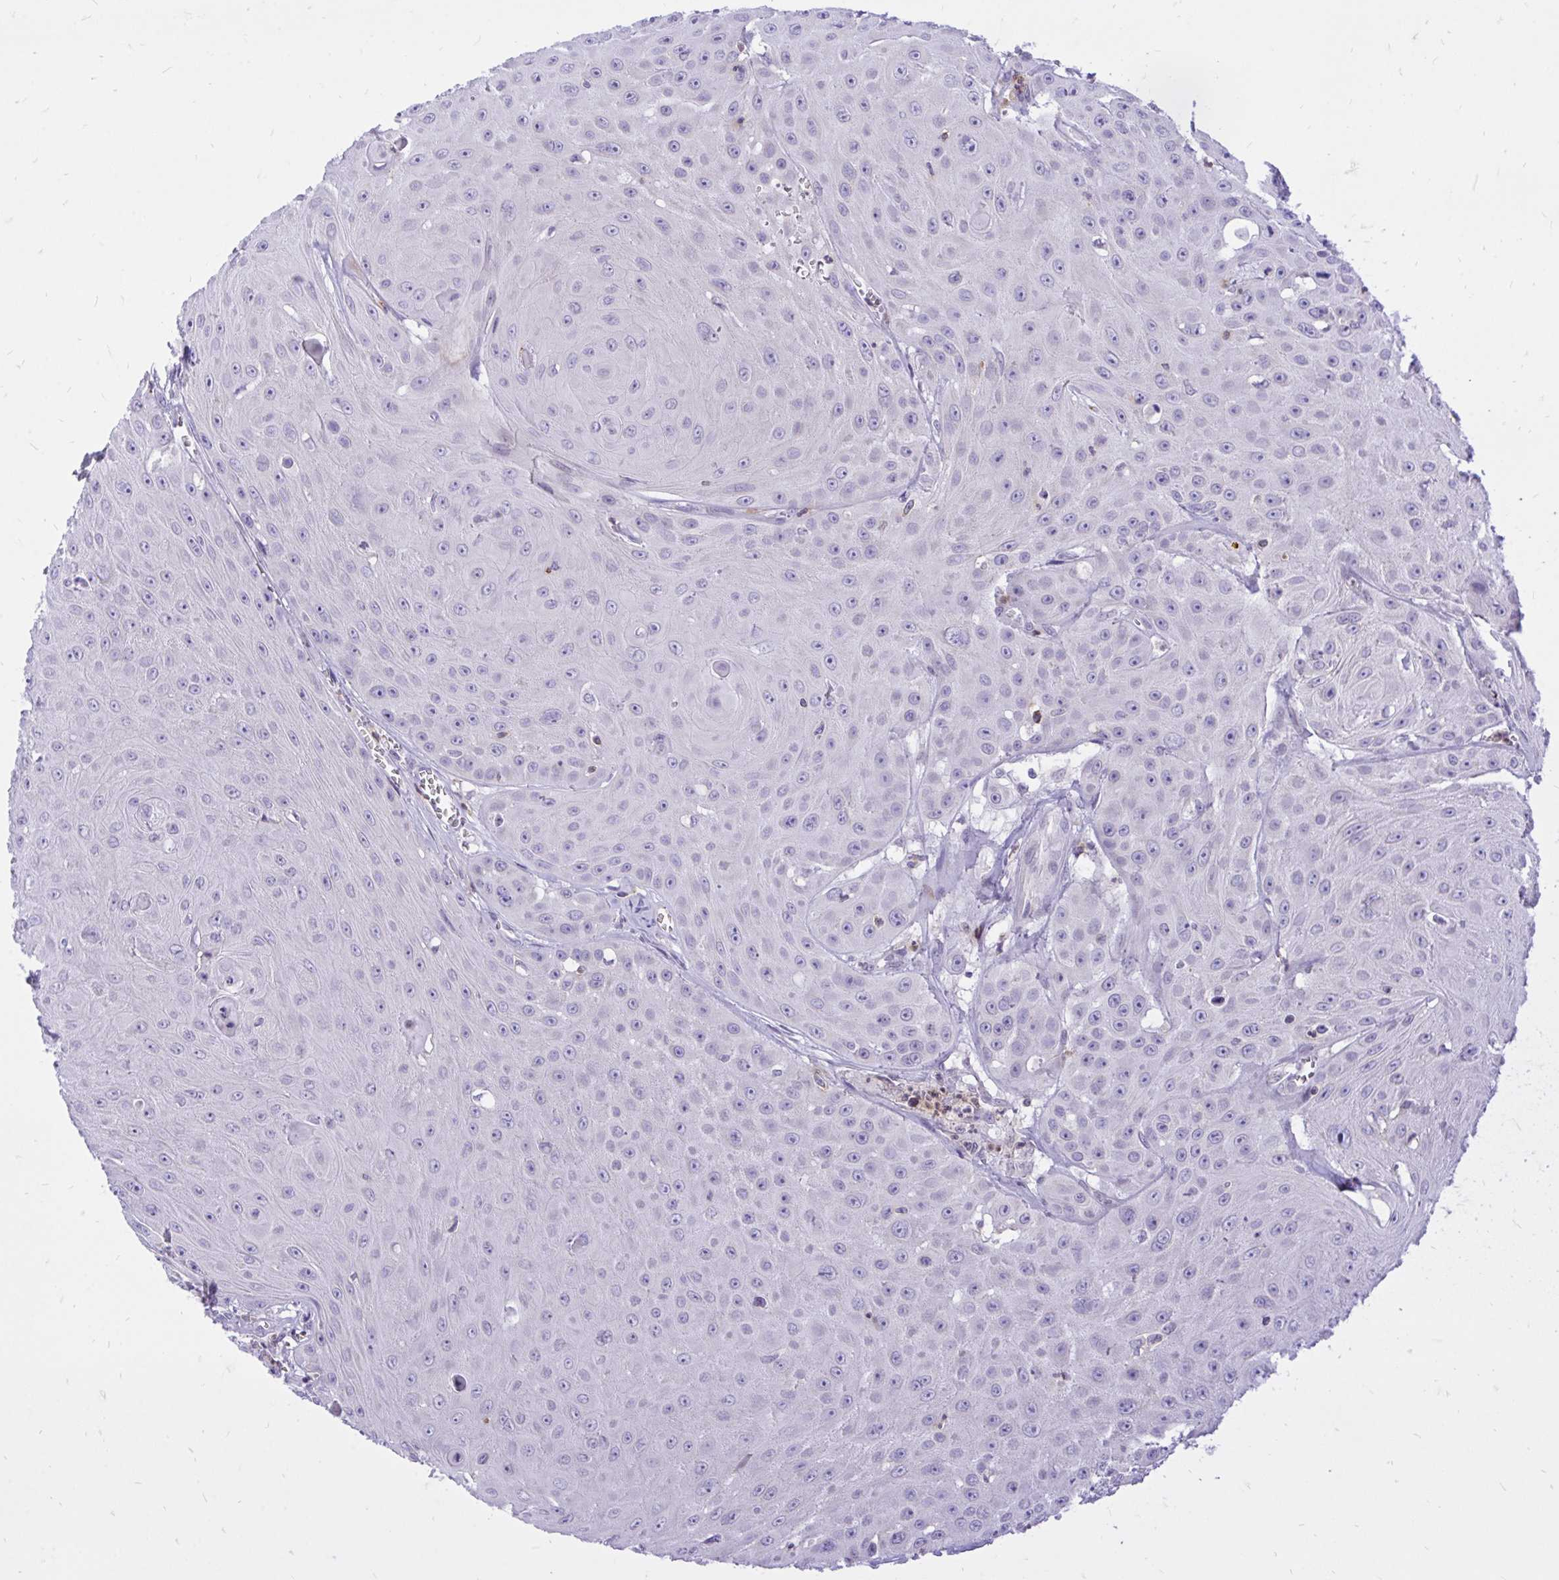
{"staining": {"intensity": "negative", "quantity": "none", "location": "none"}, "tissue": "head and neck cancer", "cell_type": "Tumor cells", "image_type": "cancer", "snomed": [{"axis": "morphology", "description": "Squamous cell carcinoma, NOS"}, {"axis": "topography", "description": "Oral tissue"}, {"axis": "topography", "description": "Head-Neck"}], "caption": "Head and neck squamous cell carcinoma was stained to show a protein in brown. There is no significant staining in tumor cells.", "gene": "CXCL8", "patient": {"sex": "male", "age": 81}}